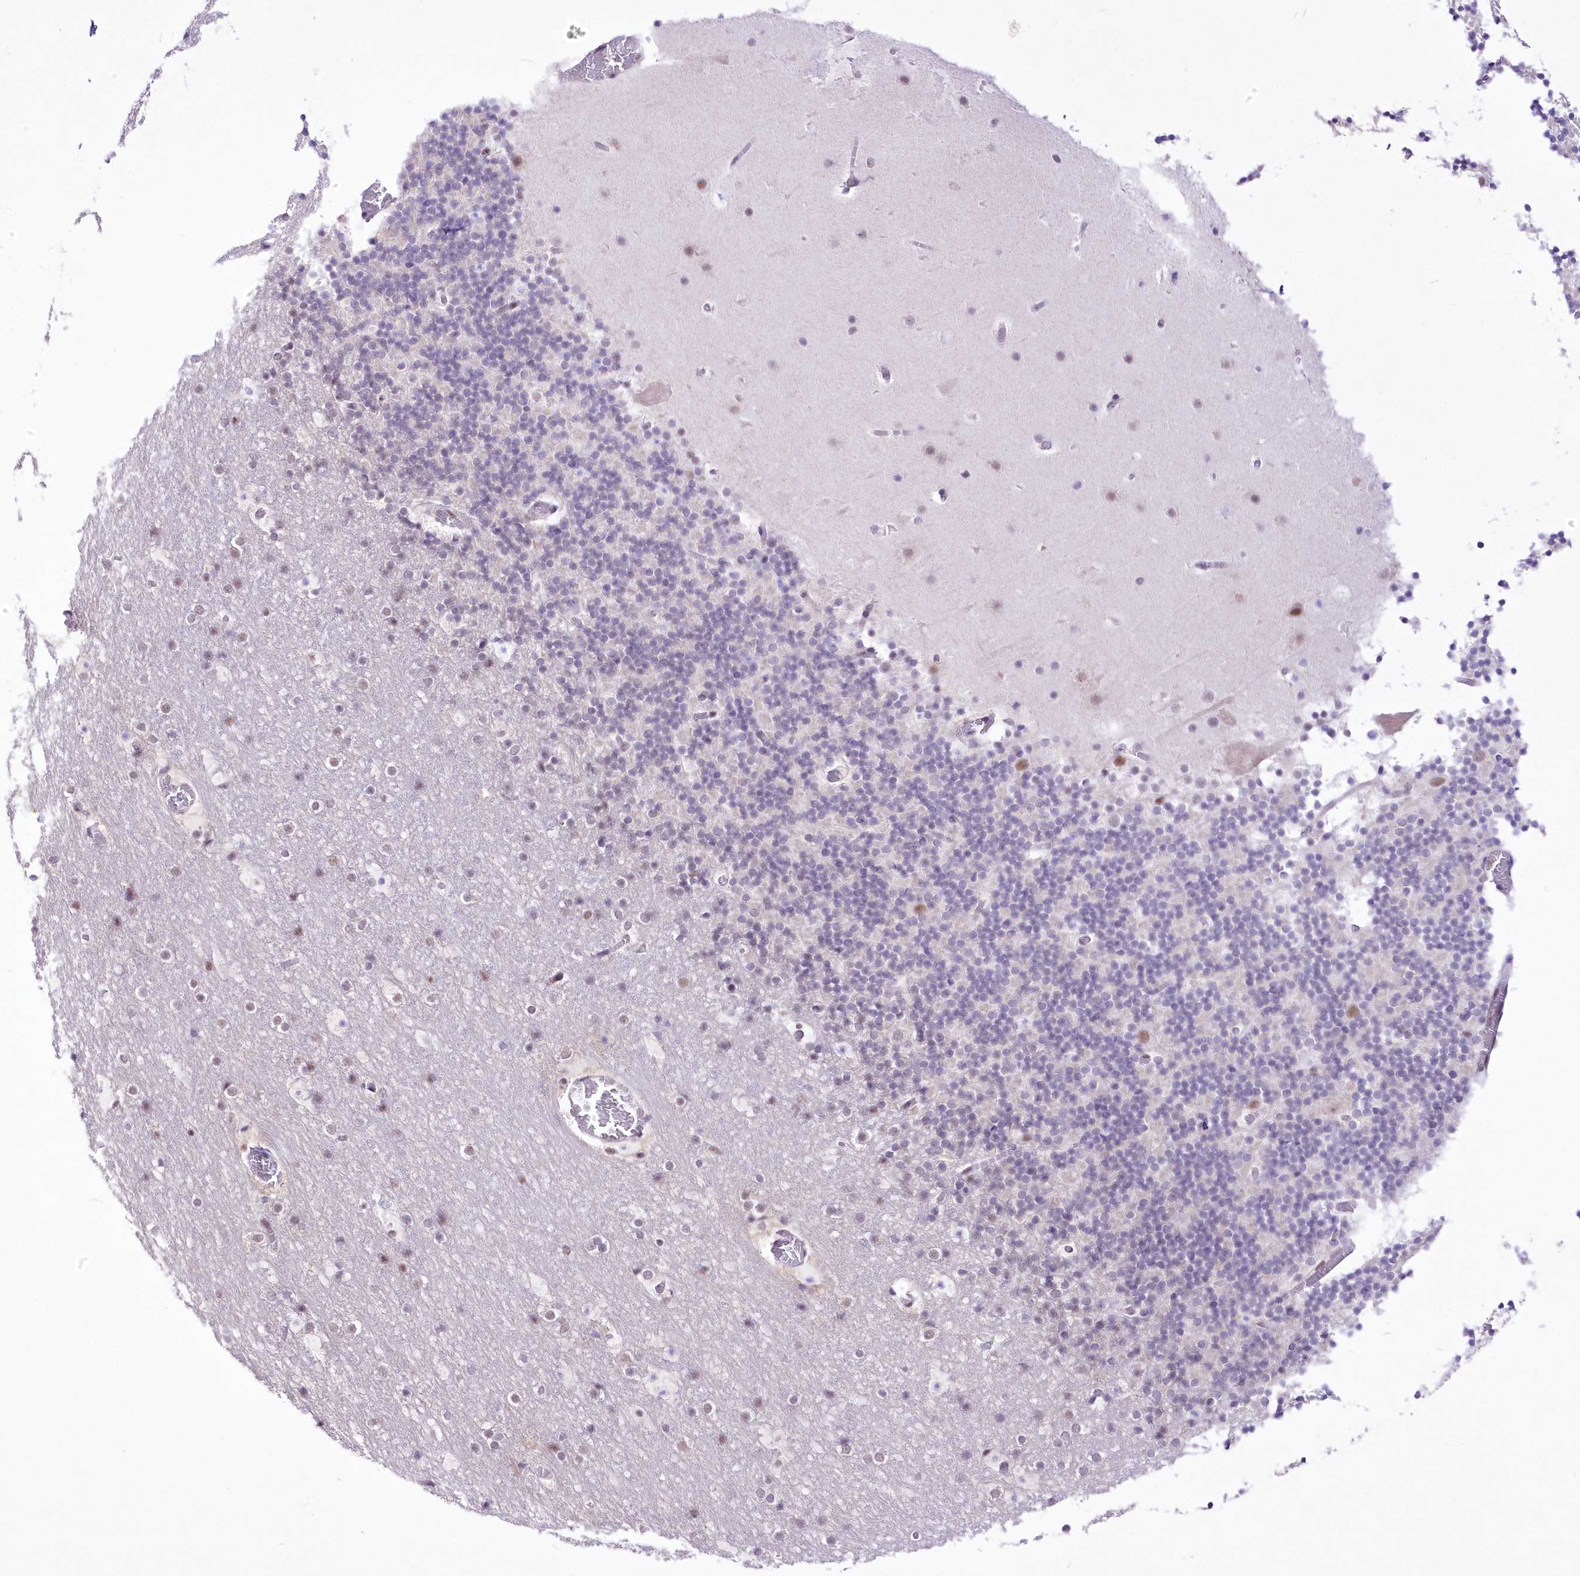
{"staining": {"intensity": "negative", "quantity": "none", "location": "none"}, "tissue": "cerebellum", "cell_type": "Cells in granular layer", "image_type": "normal", "snomed": [{"axis": "morphology", "description": "Normal tissue, NOS"}, {"axis": "topography", "description": "Cerebellum"}], "caption": "Benign cerebellum was stained to show a protein in brown. There is no significant staining in cells in granular layer. The staining was performed using DAB to visualize the protein expression in brown, while the nuclei were stained in blue with hematoxylin (Magnification: 20x).", "gene": "NSUN2", "patient": {"sex": "male", "age": 57}}